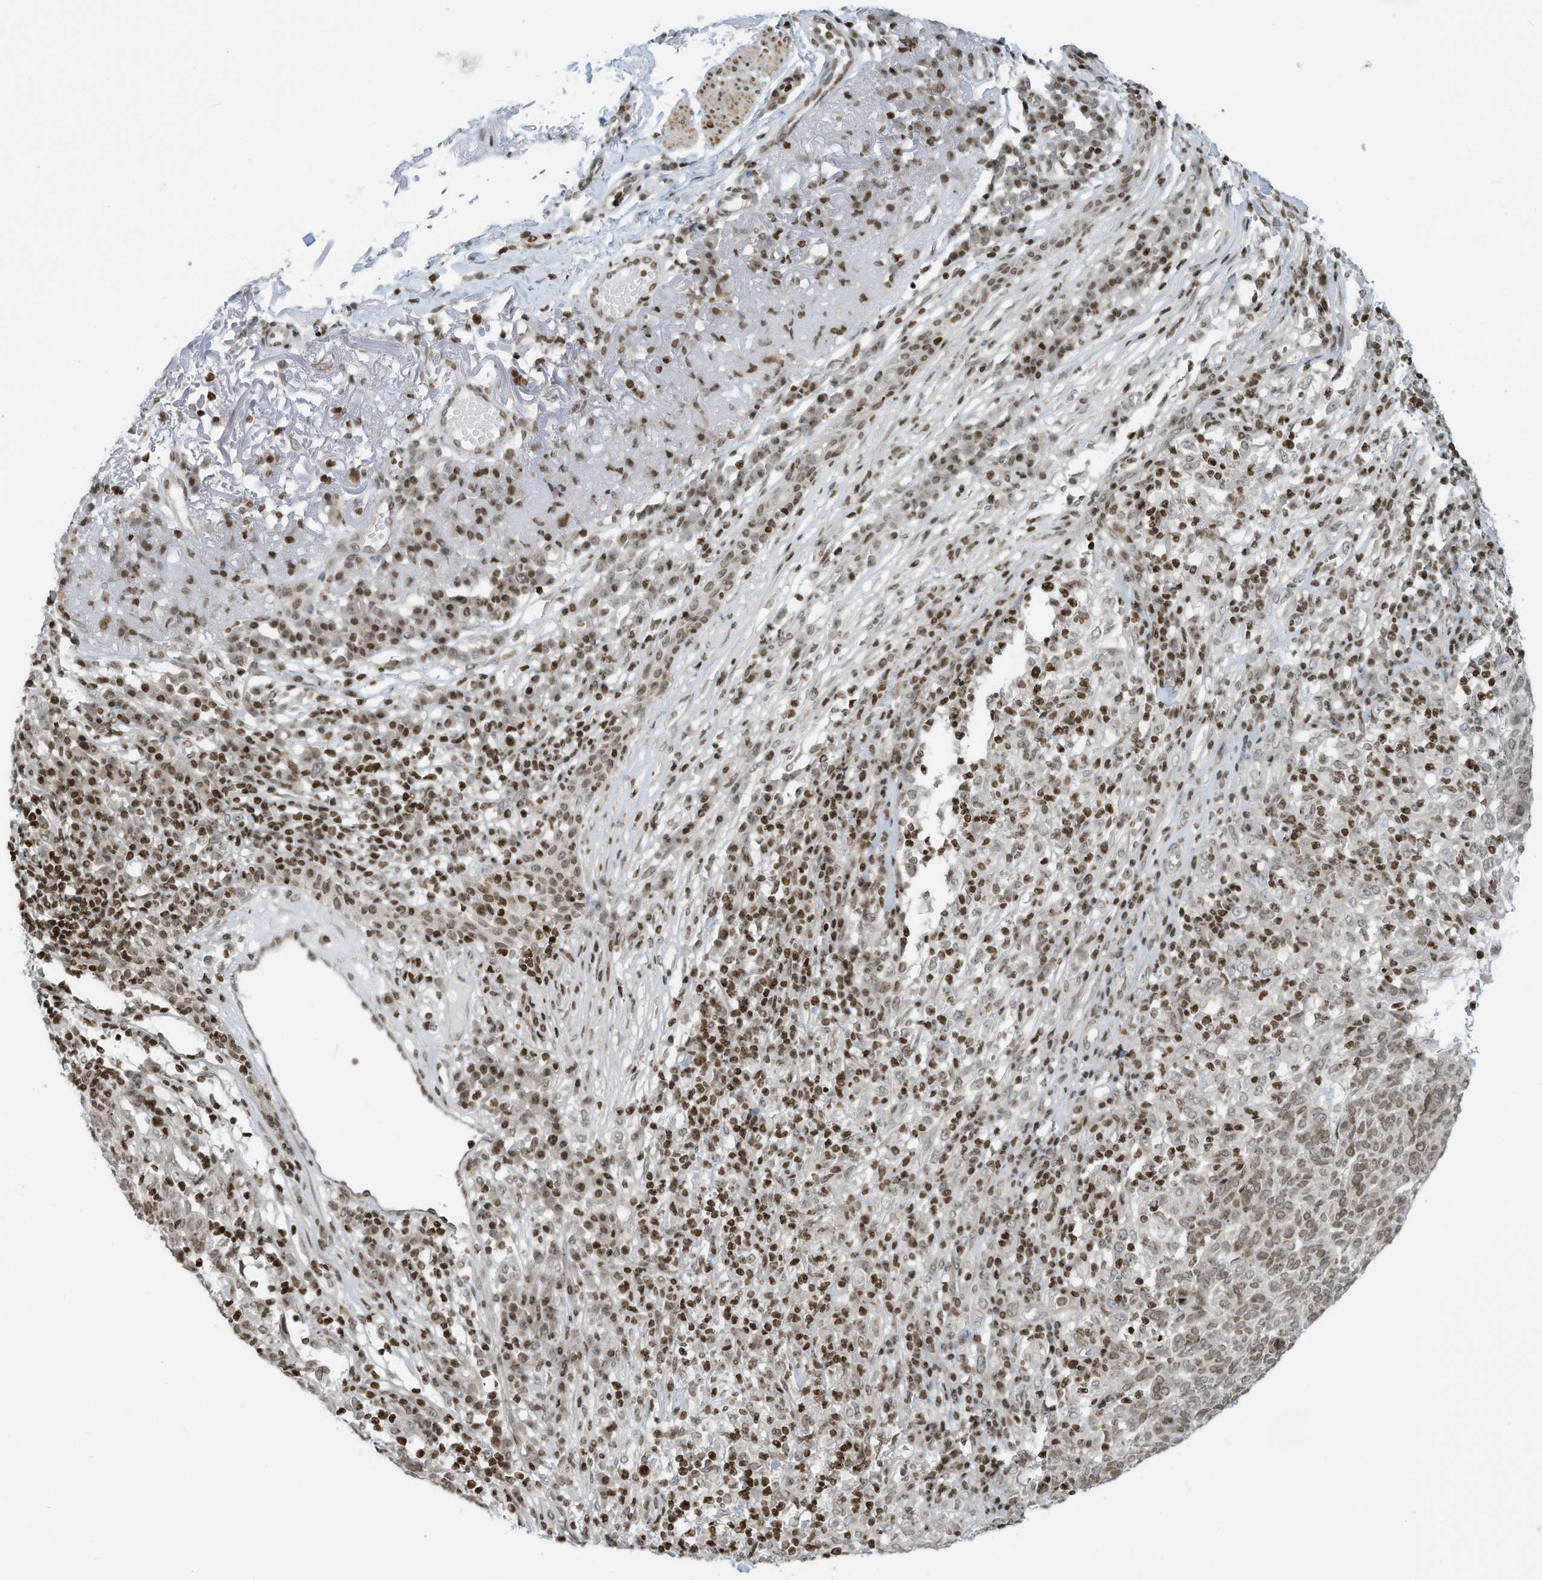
{"staining": {"intensity": "moderate", "quantity": ">75%", "location": "nuclear"}, "tissue": "skin cancer", "cell_type": "Tumor cells", "image_type": "cancer", "snomed": [{"axis": "morphology", "description": "Squamous cell carcinoma, NOS"}, {"axis": "topography", "description": "Skin"}], "caption": "Immunohistochemical staining of skin cancer reveals medium levels of moderate nuclear staining in about >75% of tumor cells.", "gene": "ADI1", "patient": {"sex": "female", "age": 90}}